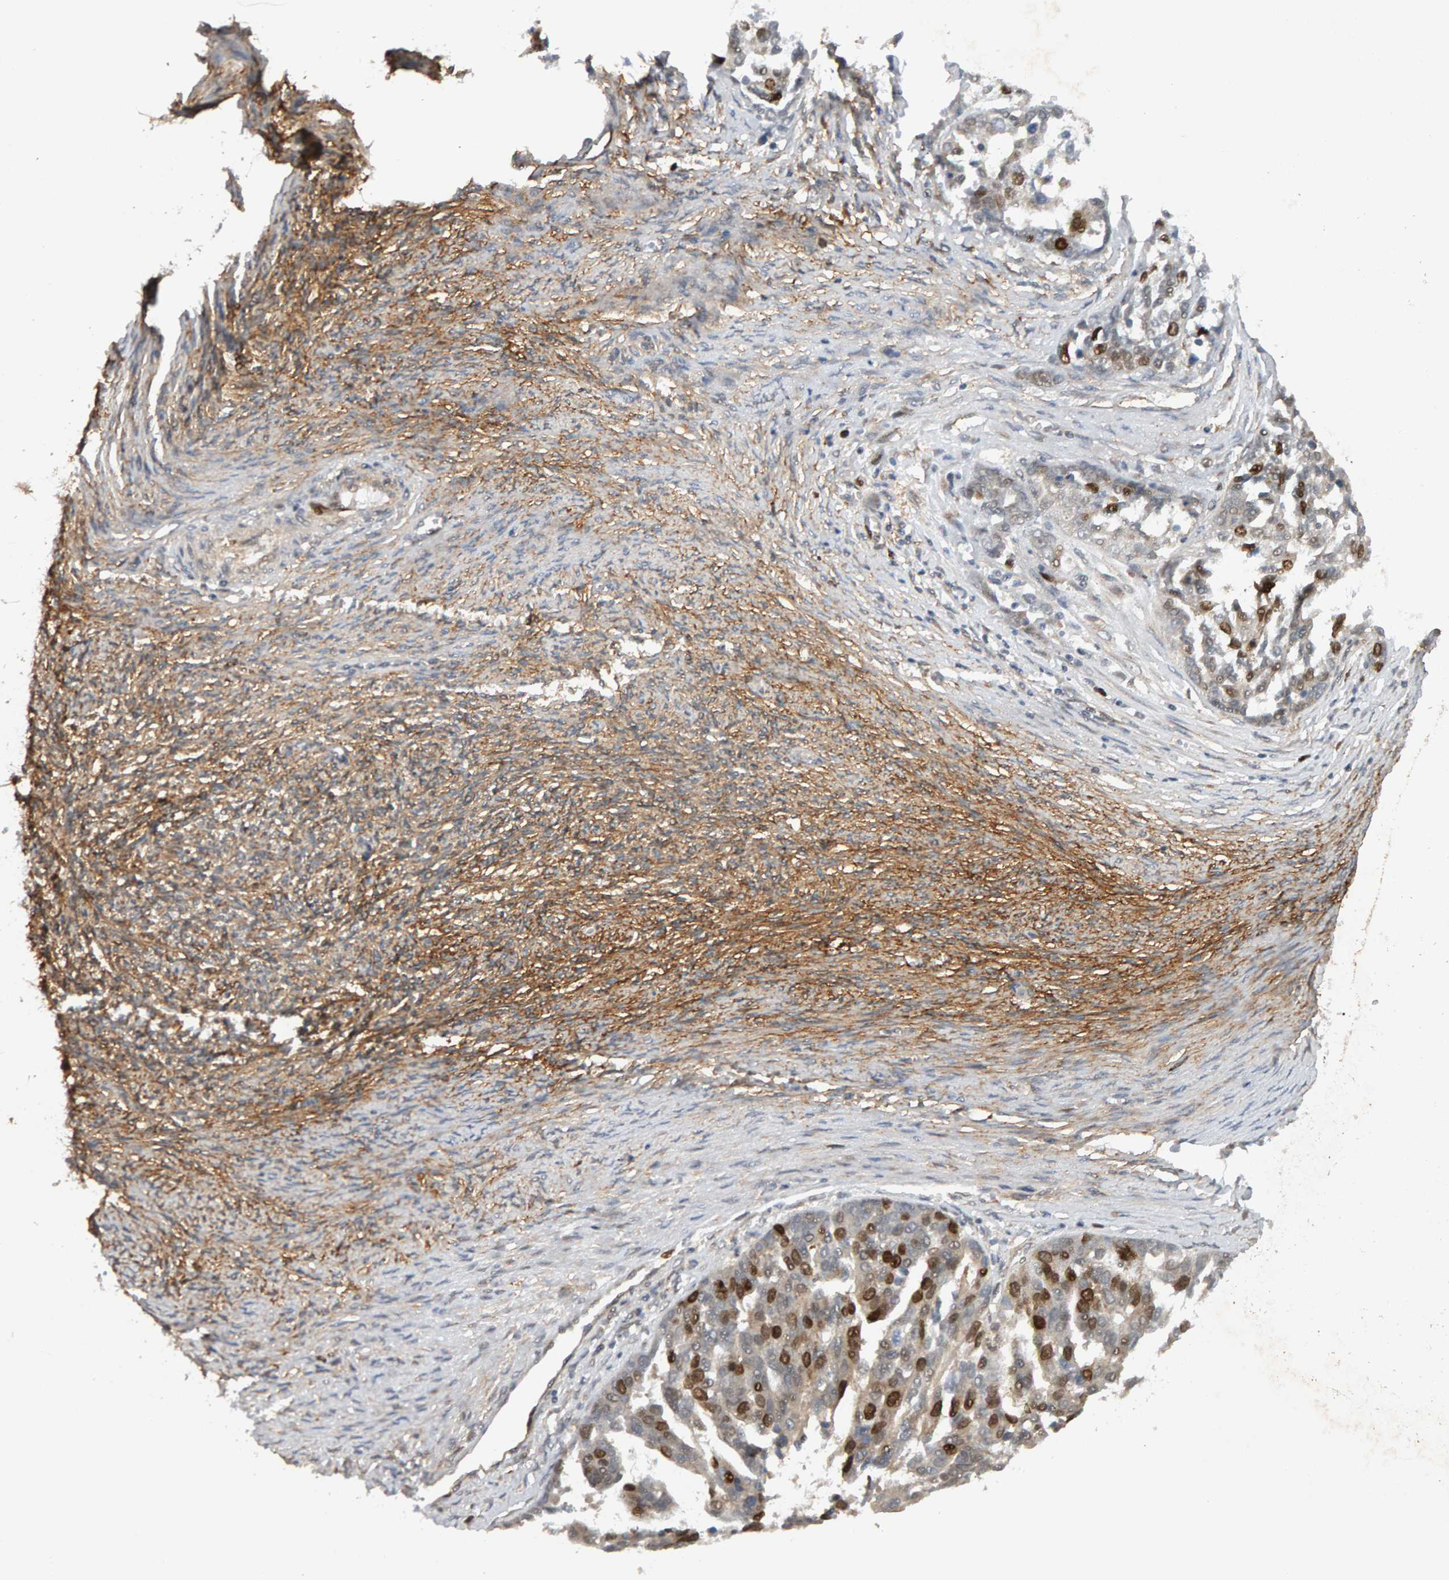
{"staining": {"intensity": "strong", "quantity": "<25%", "location": "nuclear"}, "tissue": "ovarian cancer", "cell_type": "Tumor cells", "image_type": "cancer", "snomed": [{"axis": "morphology", "description": "Cystadenocarcinoma, serous, NOS"}, {"axis": "topography", "description": "Ovary"}], "caption": "Immunohistochemical staining of serous cystadenocarcinoma (ovarian) demonstrates strong nuclear protein staining in about <25% of tumor cells. The protein of interest is stained brown, and the nuclei are stained in blue (DAB (3,3'-diaminobenzidine) IHC with brightfield microscopy, high magnification).", "gene": "CDCA5", "patient": {"sex": "female", "age": 44}}